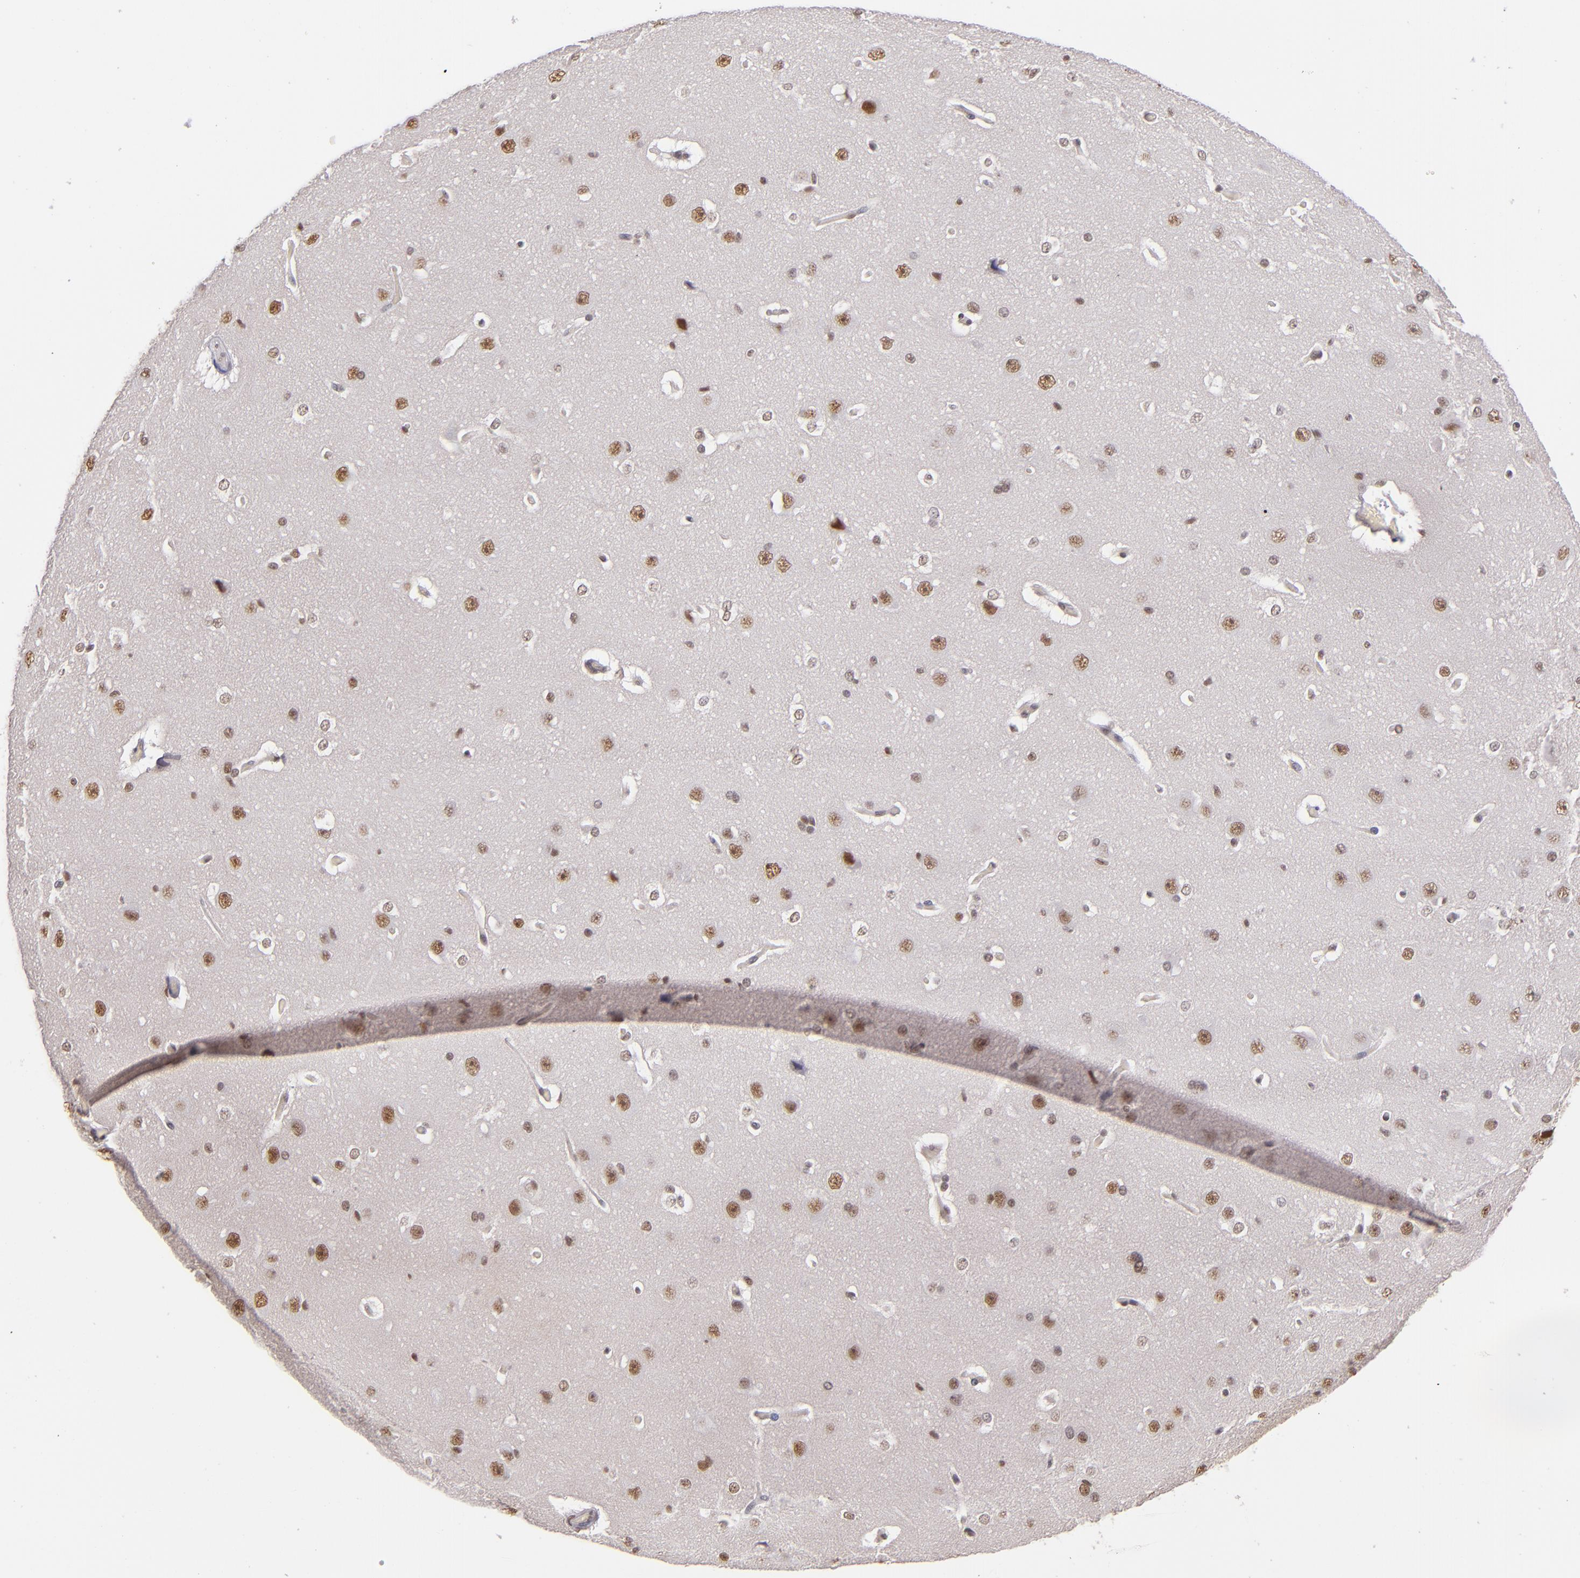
{"staining": {"intensity": "weak", "quantity": "25%-75%", "location": "nuclear"}, "tissue": "cerebral cortex", "cell_type": "Endothelial cells", "image_type": "normal", "snomed": [{"axis": "morphology", "description": "Normal tissue, NOS"}, {"axis": "topography", "description": "Cerebral cortex"}], "caption": "Protein analysis of normal cerebral cortex shows weak nuclear staining in about 25%-75% of endothelial cells.", "gene": "NCOR2", "patient": {"sex": "female", "age": 45}}